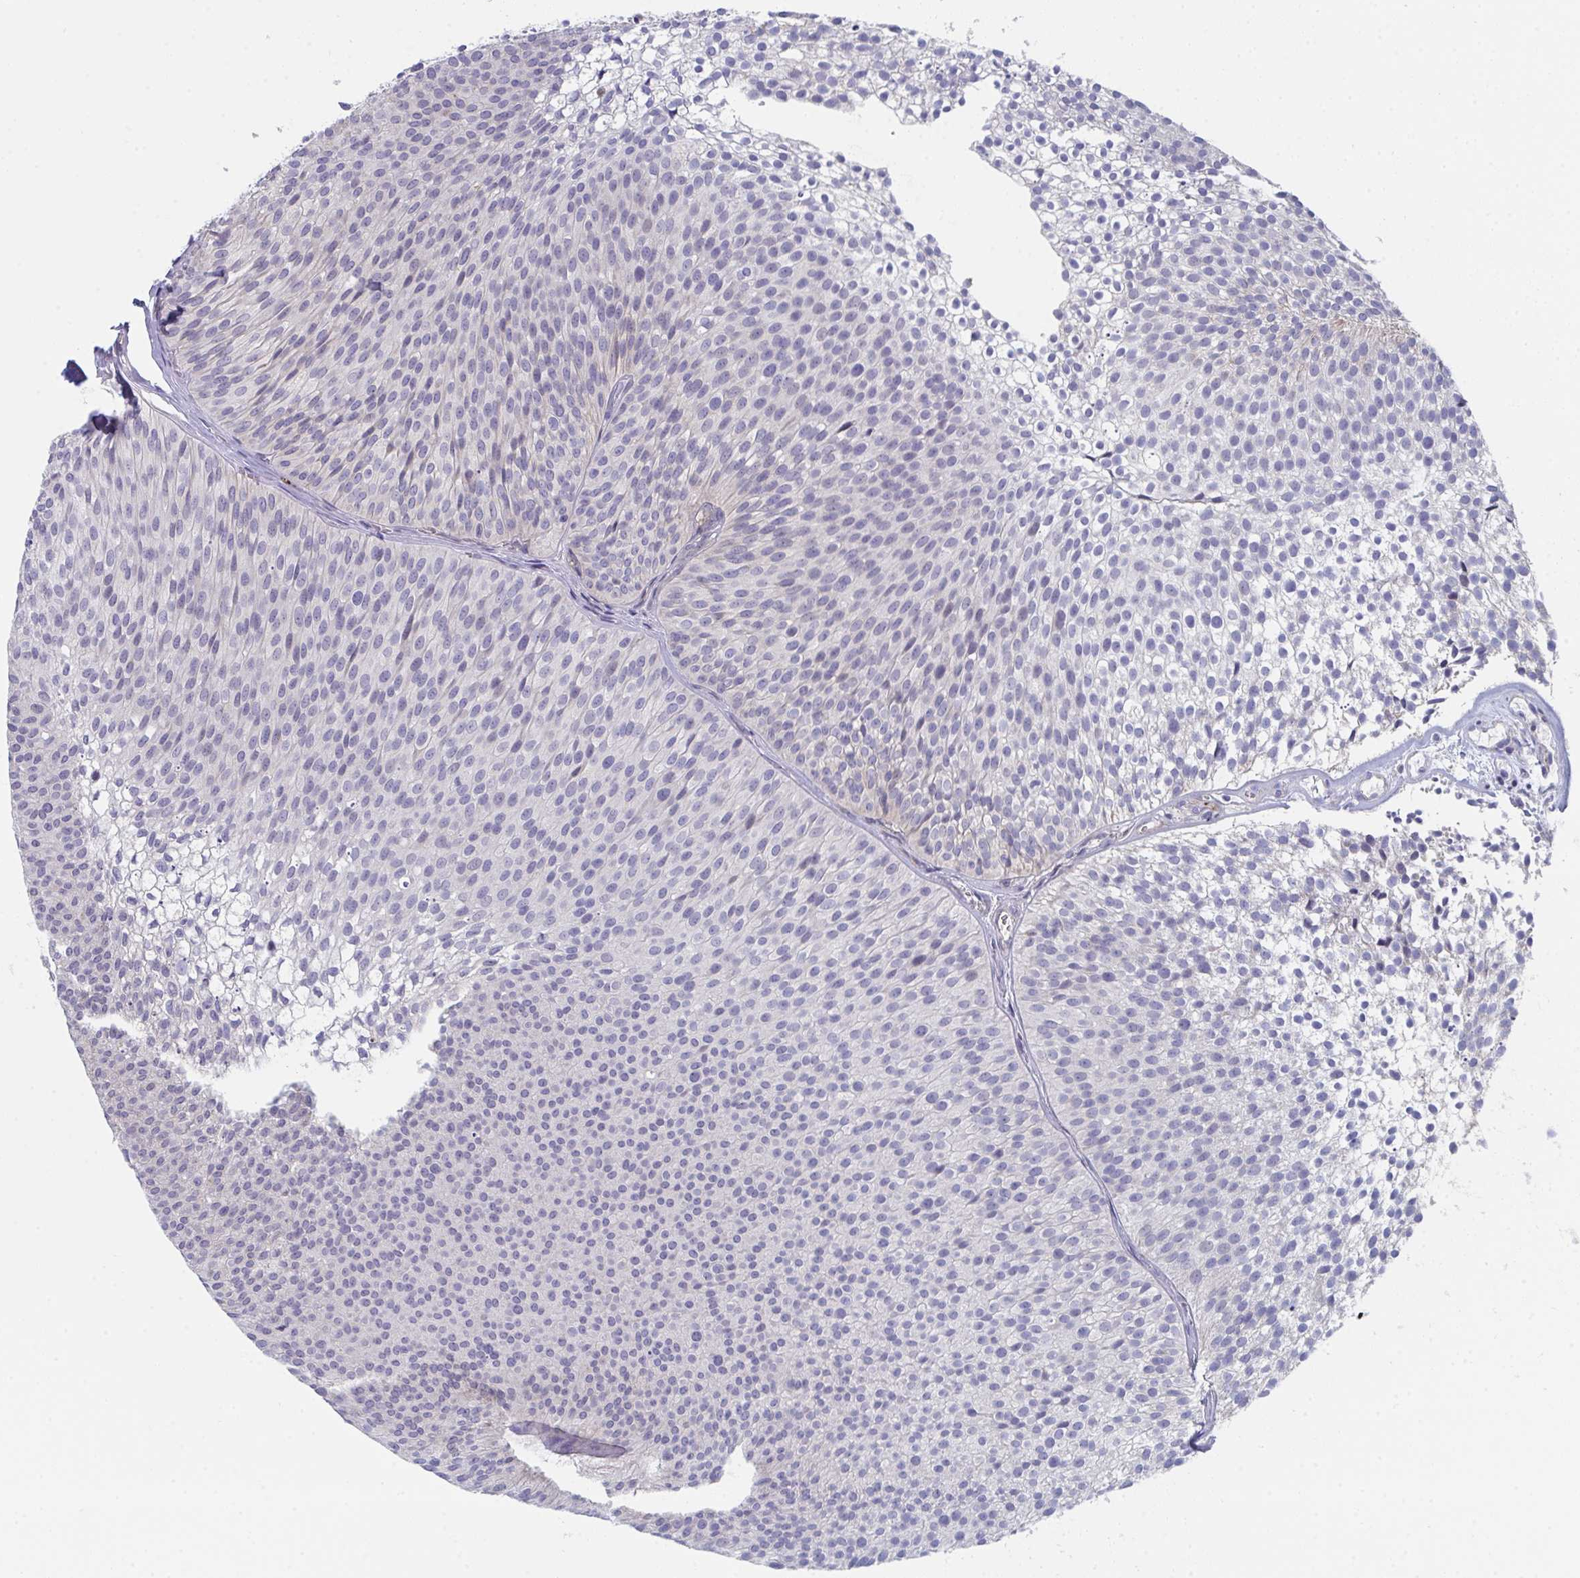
{"staining": {"intensity": "negative", "quantity": "none", "location": "none"}, "tissue": "urothelial cancer", "cell_type": "Tumor cells", "image_type": "cancer", "snomed": [{"axis": "morphology", "description": "Urothelial carcinoma, Low grade"}, {"axis": "topography", "description": "Urinary bladder"}], "caption": "Image shows no protein positivity in tumor cells of urothelial carcinoma (low-grade) tissue.", "gene": "VWDE", "patient": {"sex": "male", "age": 91}}